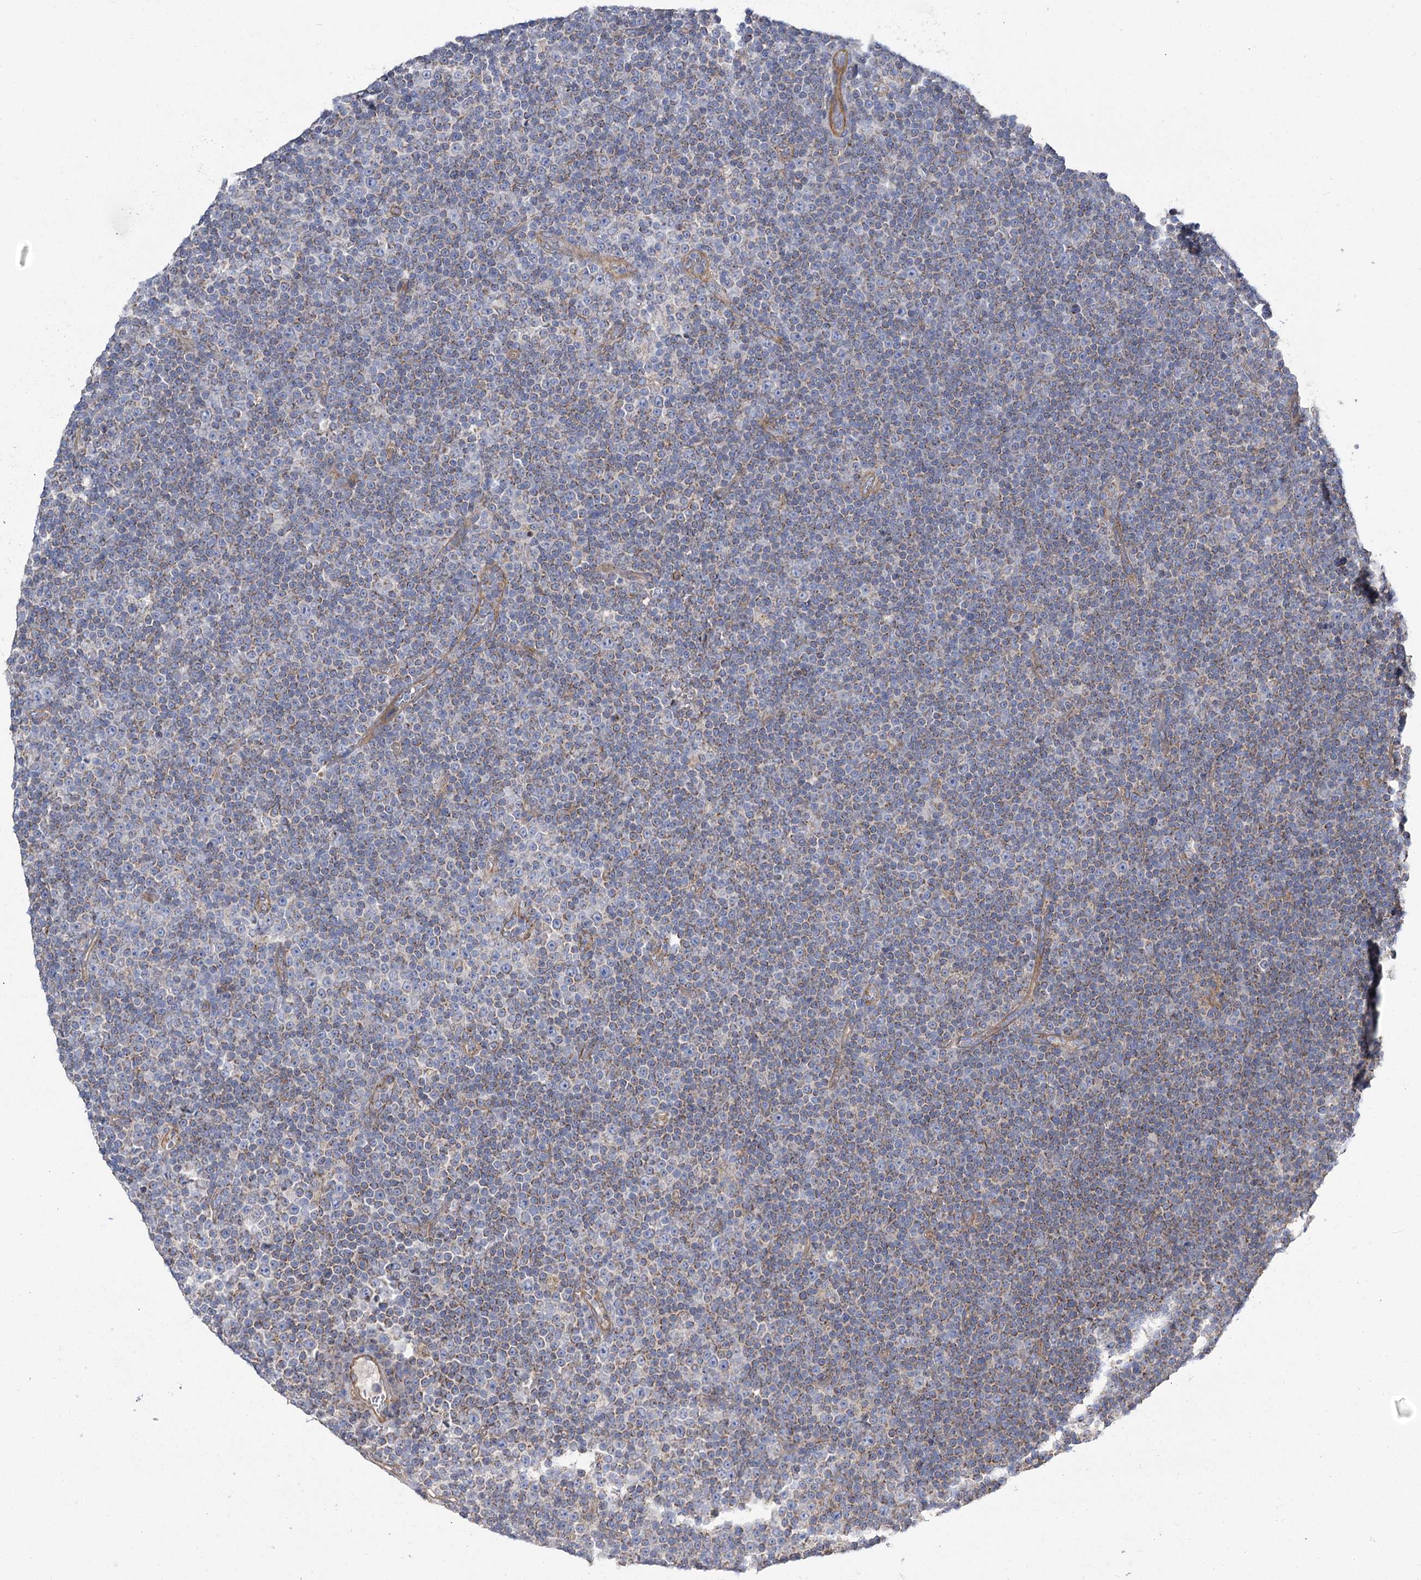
{"staining": {"intensity": "negative", "quantity": "none", "location": "none"}, "tissue": "lymphoma", "cell_type": "Tumor cells", "image_type": "cancer", "snomed": [{"axis": "morphology", "description": "Malignant lymphoma, non-Hodgkin's type, Low grade"}, {"axis": "topography", "description": "Lymph node"}], "caption": "The image reveals no significant positivity in tumor cells of low-grade malignant lymphoma, non-Hodgkin's type. (DAB IHC with hematoxylin counter stain).", "gene": "RMDN2", "patient": {"sex": "female", "age": 67}}